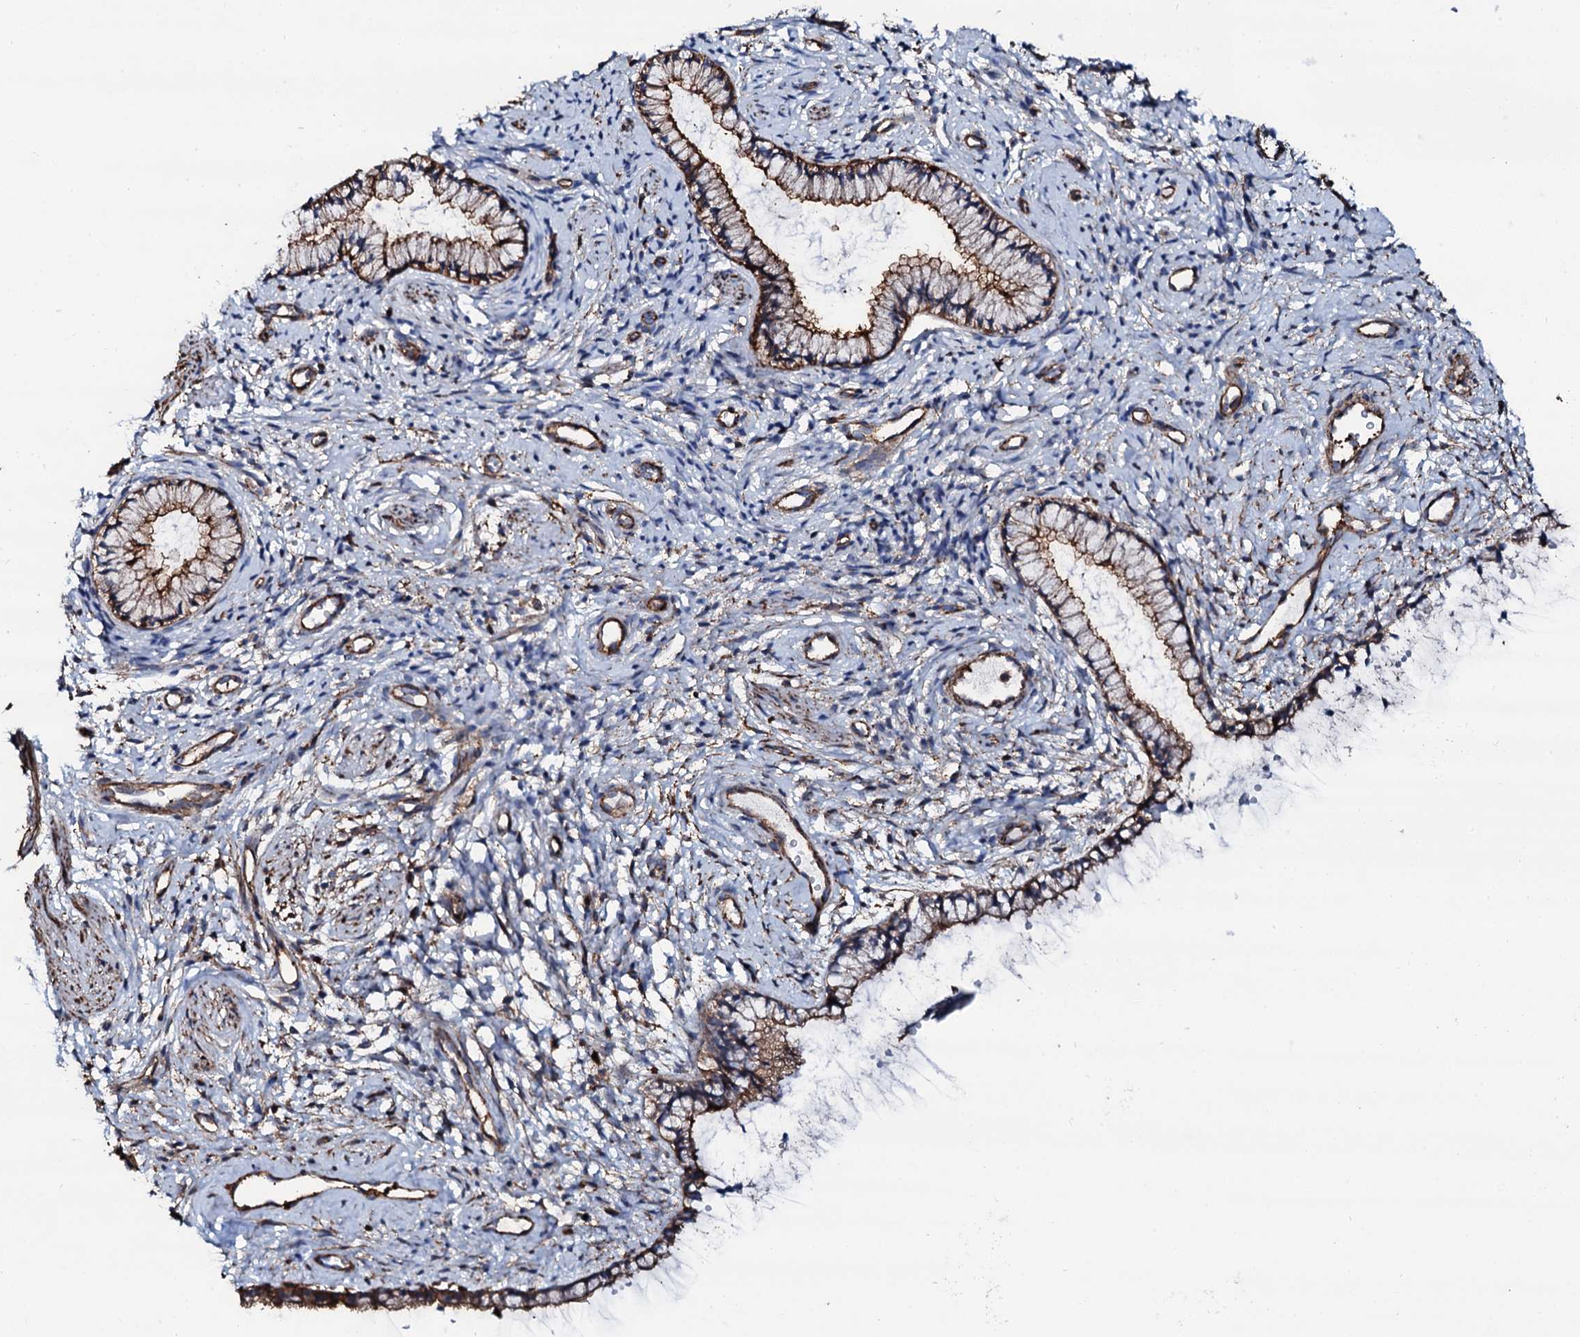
{"staining": {"intensity": "strong", "quantity": ">75%", "location": "cytoplasmic/membranous"}, "tissue": "cervix", "cell_type": "Glandular cells", "image_type": "normal", "snomed": [{"axis": "morphology", "description": "Normal tissue, NOS"}, {"axis": "topography", "description": "Cervix"}], "caption": "A high amount of strong cytoplasmic/membranous positivity is appreciated in about >75% of glandular cells in unremarkable cervix. Nuclei are stained in blue.", "gene": "INTS10", "patient": {"sex": "female", "age": 57}}